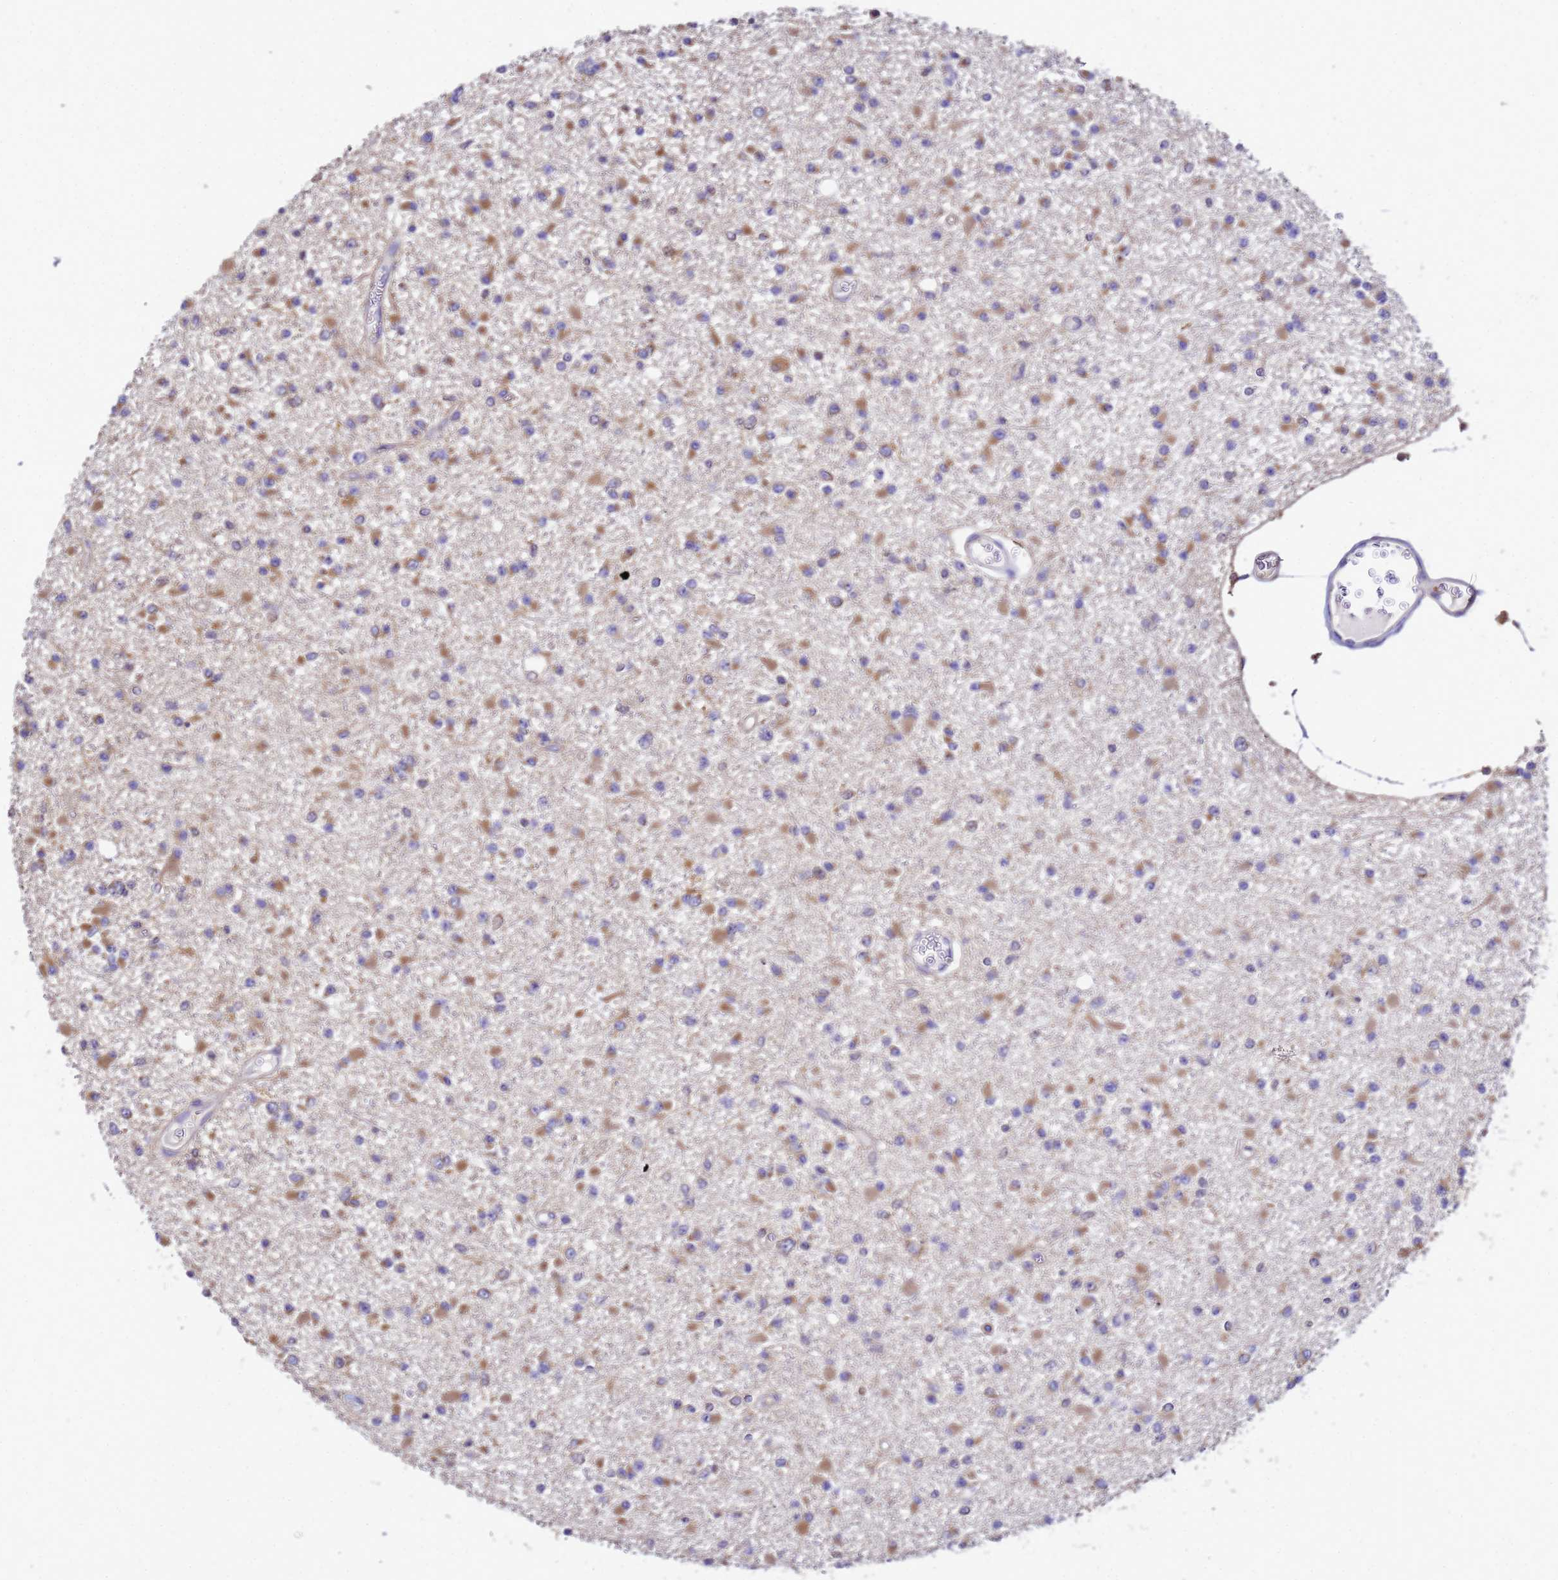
{"staining": {"intensity": "moderate", "quantity": "25%-75%", "location": "cytoplasmic/membranous"}, "tissue": "glioma", "cell_type": "Tumor cells", "image_type": "cancer", "snomed": [{"axis": "morphology", "description": "Glioma, malignant, Low grade"}, {"axis": "topography", "description": "Brain"}], "caption": "A histopathology image of glioma stained for a protein demonstrates moderate cytoplasmic/membranous brown staining in tumor cells.", "gene": "NARS1", "patient": {"sex": "female", "age": 22}}